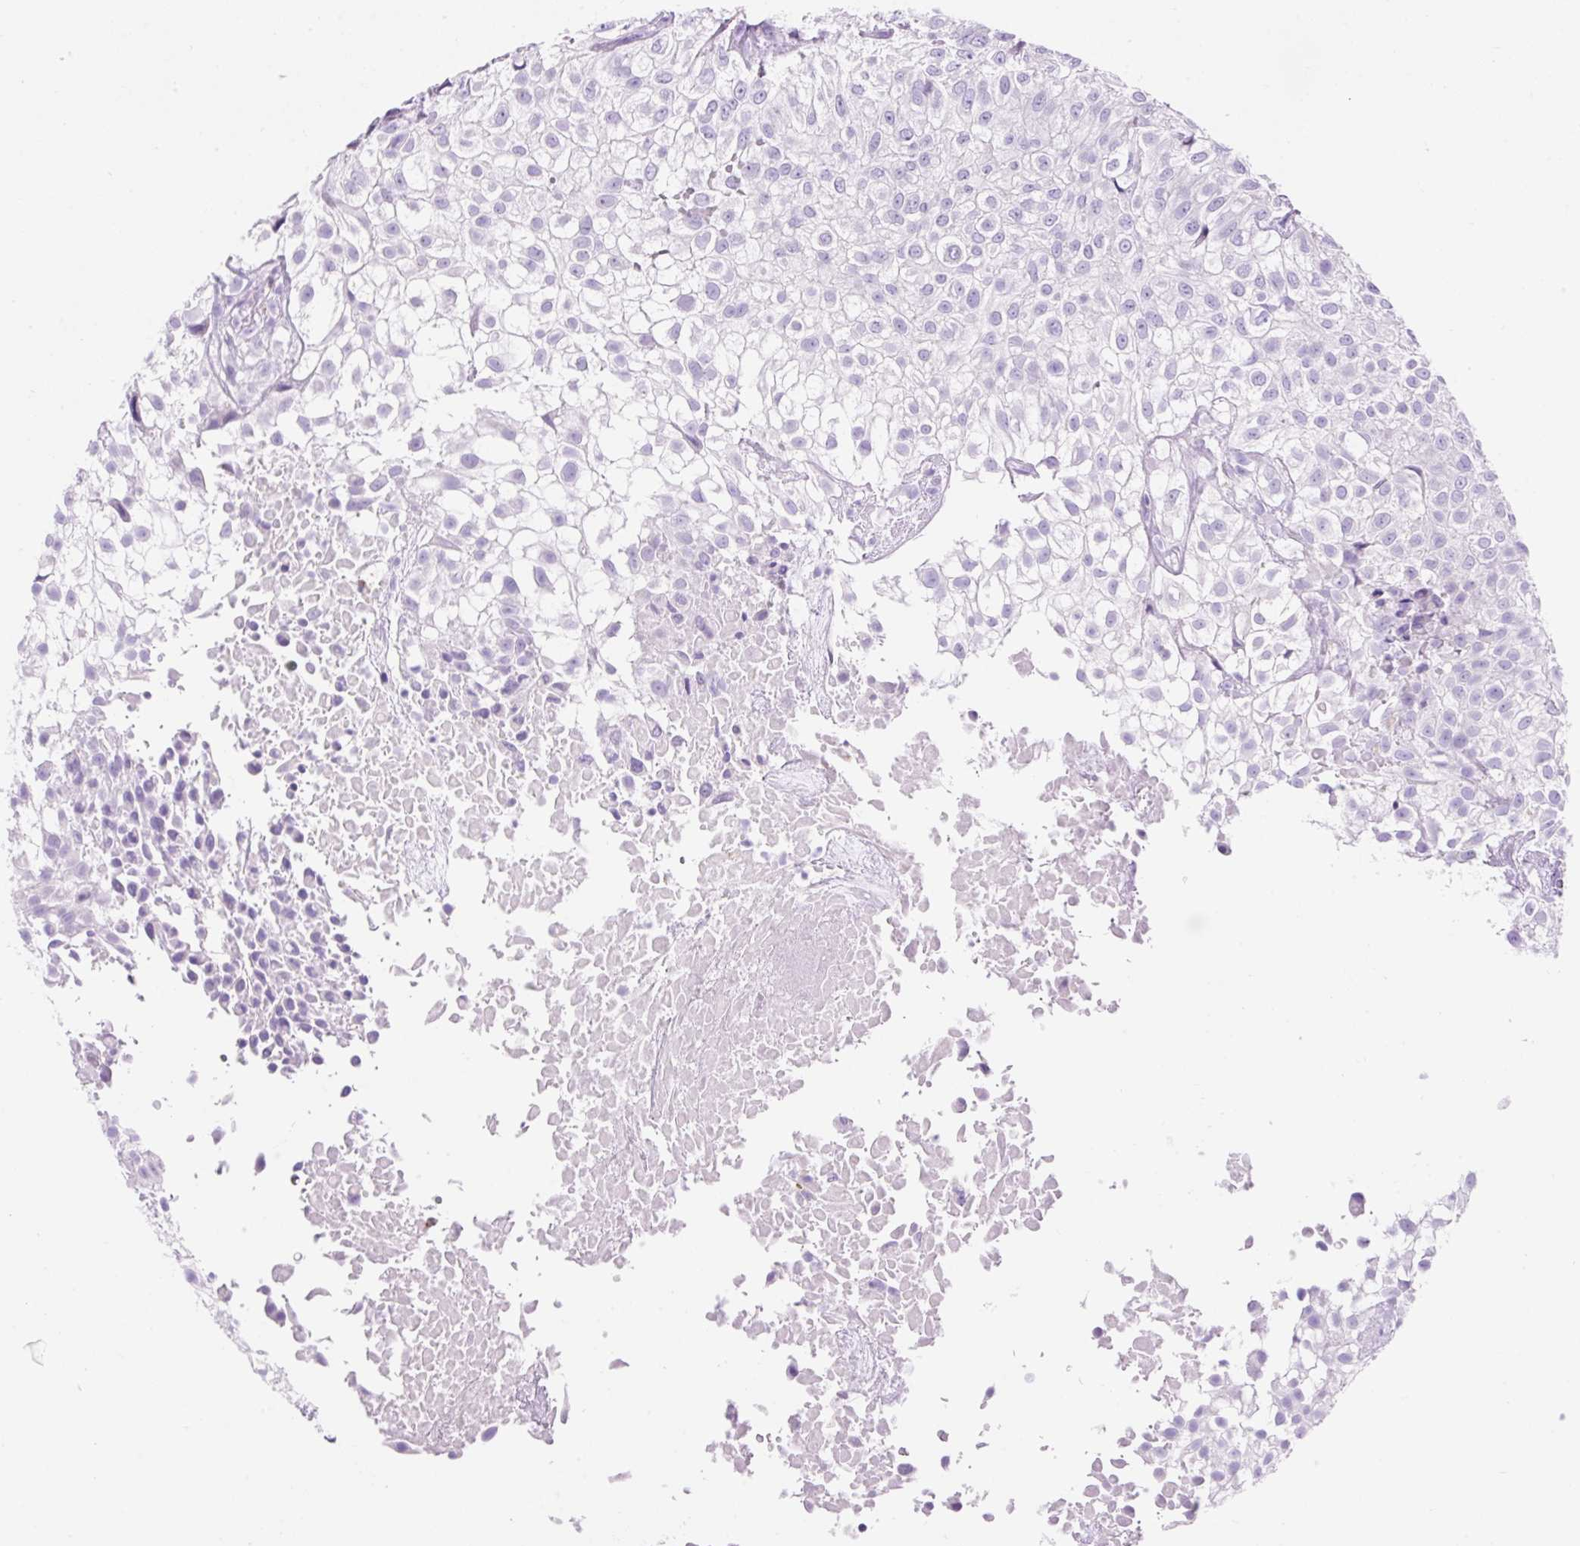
{"staining": {"intensity": "negative", "quantity": "none", "location": "none"}, "tissue": "urothelial cancer", "cell_type": "Tumor cells", "image_type": "cancer", "snomed": [{"axis": "morphology", "description": "Urothelial carcinoma, High grade"}, {"axis": "topography", "description": "Urinary bladder"}], "caption": "High-grade urothelial carcinoma was stained to show a protein in brown. There is no significant positivity in tumor cells.", "gene": "HEXB", "patient": {"sex": "male", "age": 56}}